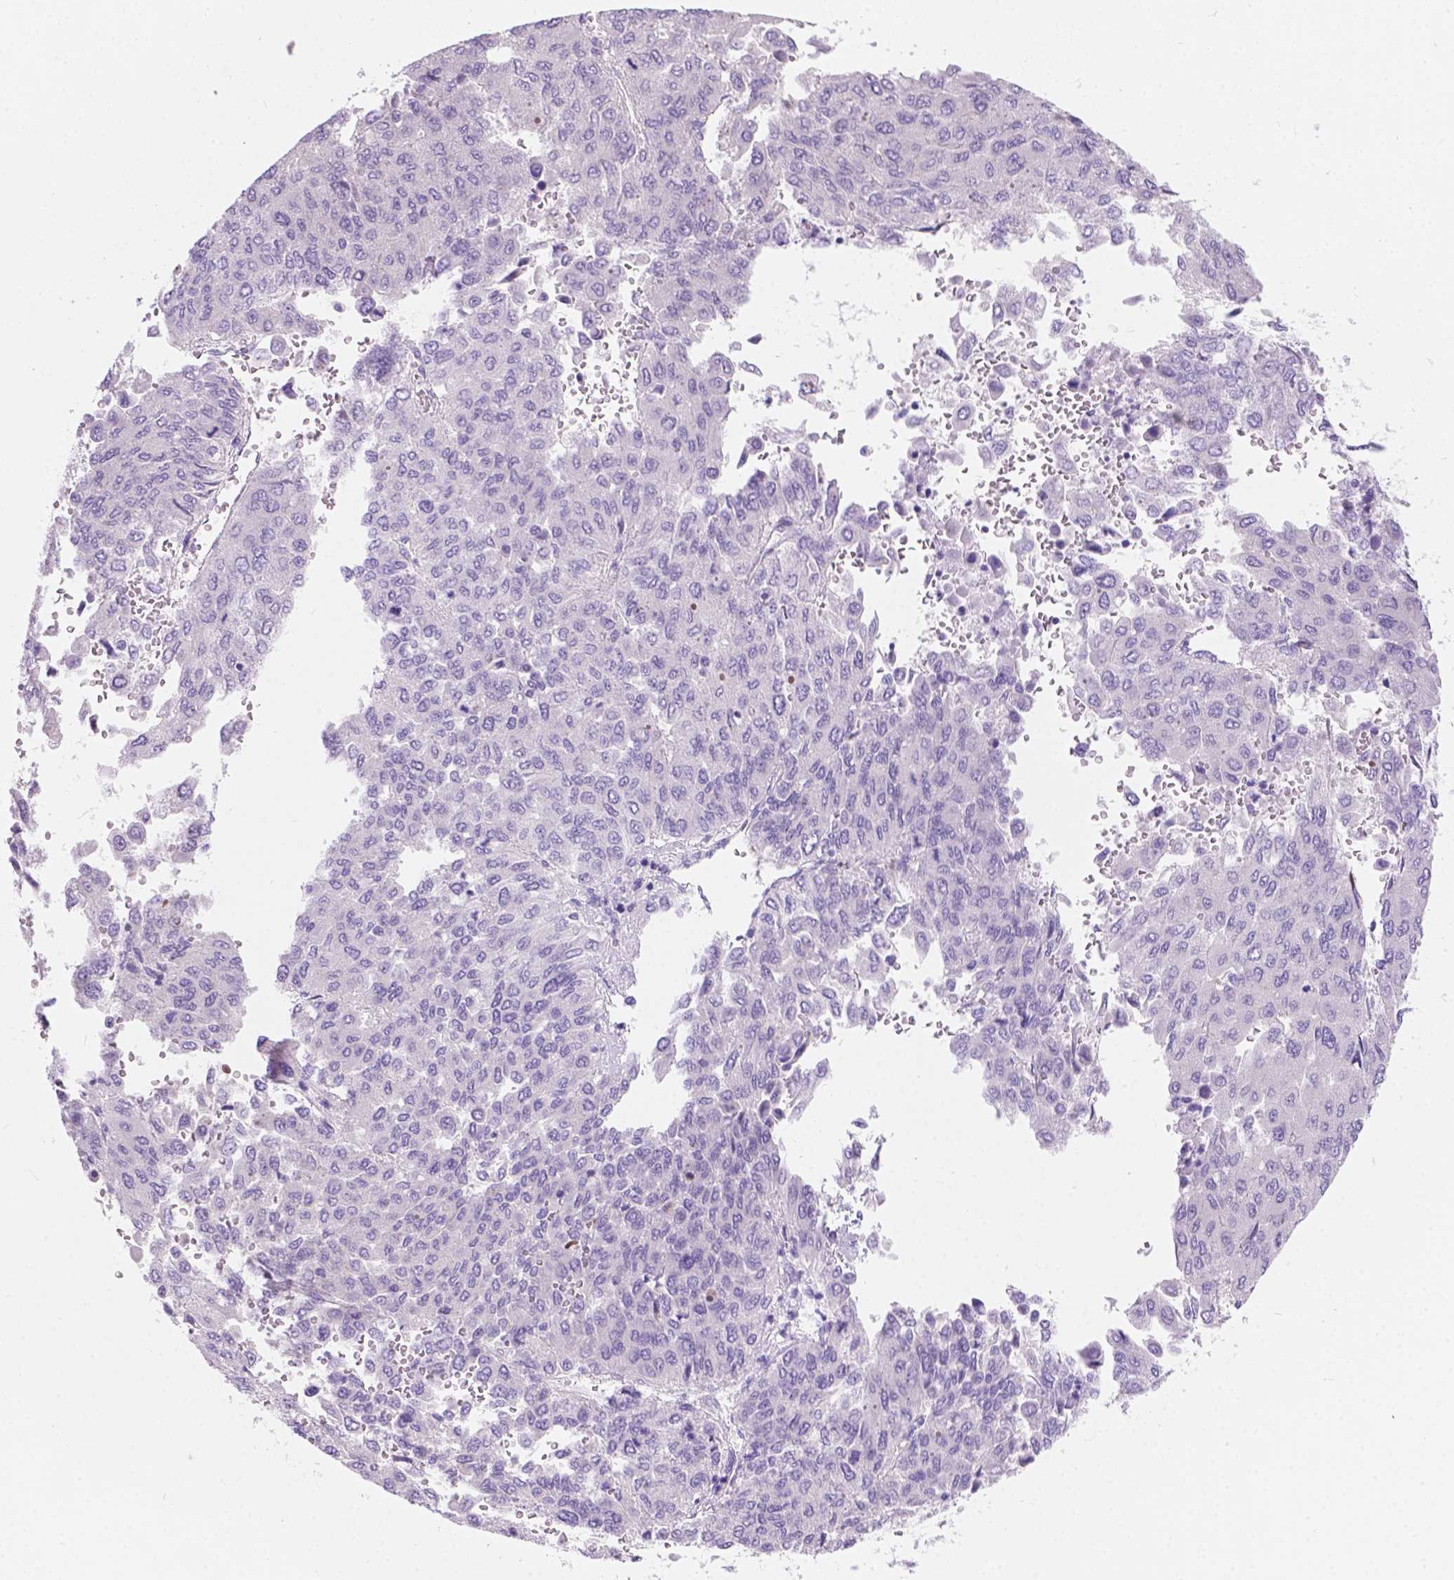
{"staining": {"intensity": "negative", "quantity": "none", "location": "none"}, "tissue": "liver cancer", "cell_type": "Tumor cells", "image_type": "cancer", "snomed": [{"axis": "morphology", "description": "Carcinoma, Hepatocellular, NOS"}, {"axis": "topography", "description": "Liver"}], "caption": "The histopathology image reveals no staining of tumor cells in liver hepatocellular carcinoma. (Stains: DAB (3,3'-diaminobenzidine) immunohistochemistry with hematoxylin counter stain, Microscopy: brightfield microscopy at high magnification).", "gene": "ARMS2", "patient": {"sex": "female", "age": 41}}